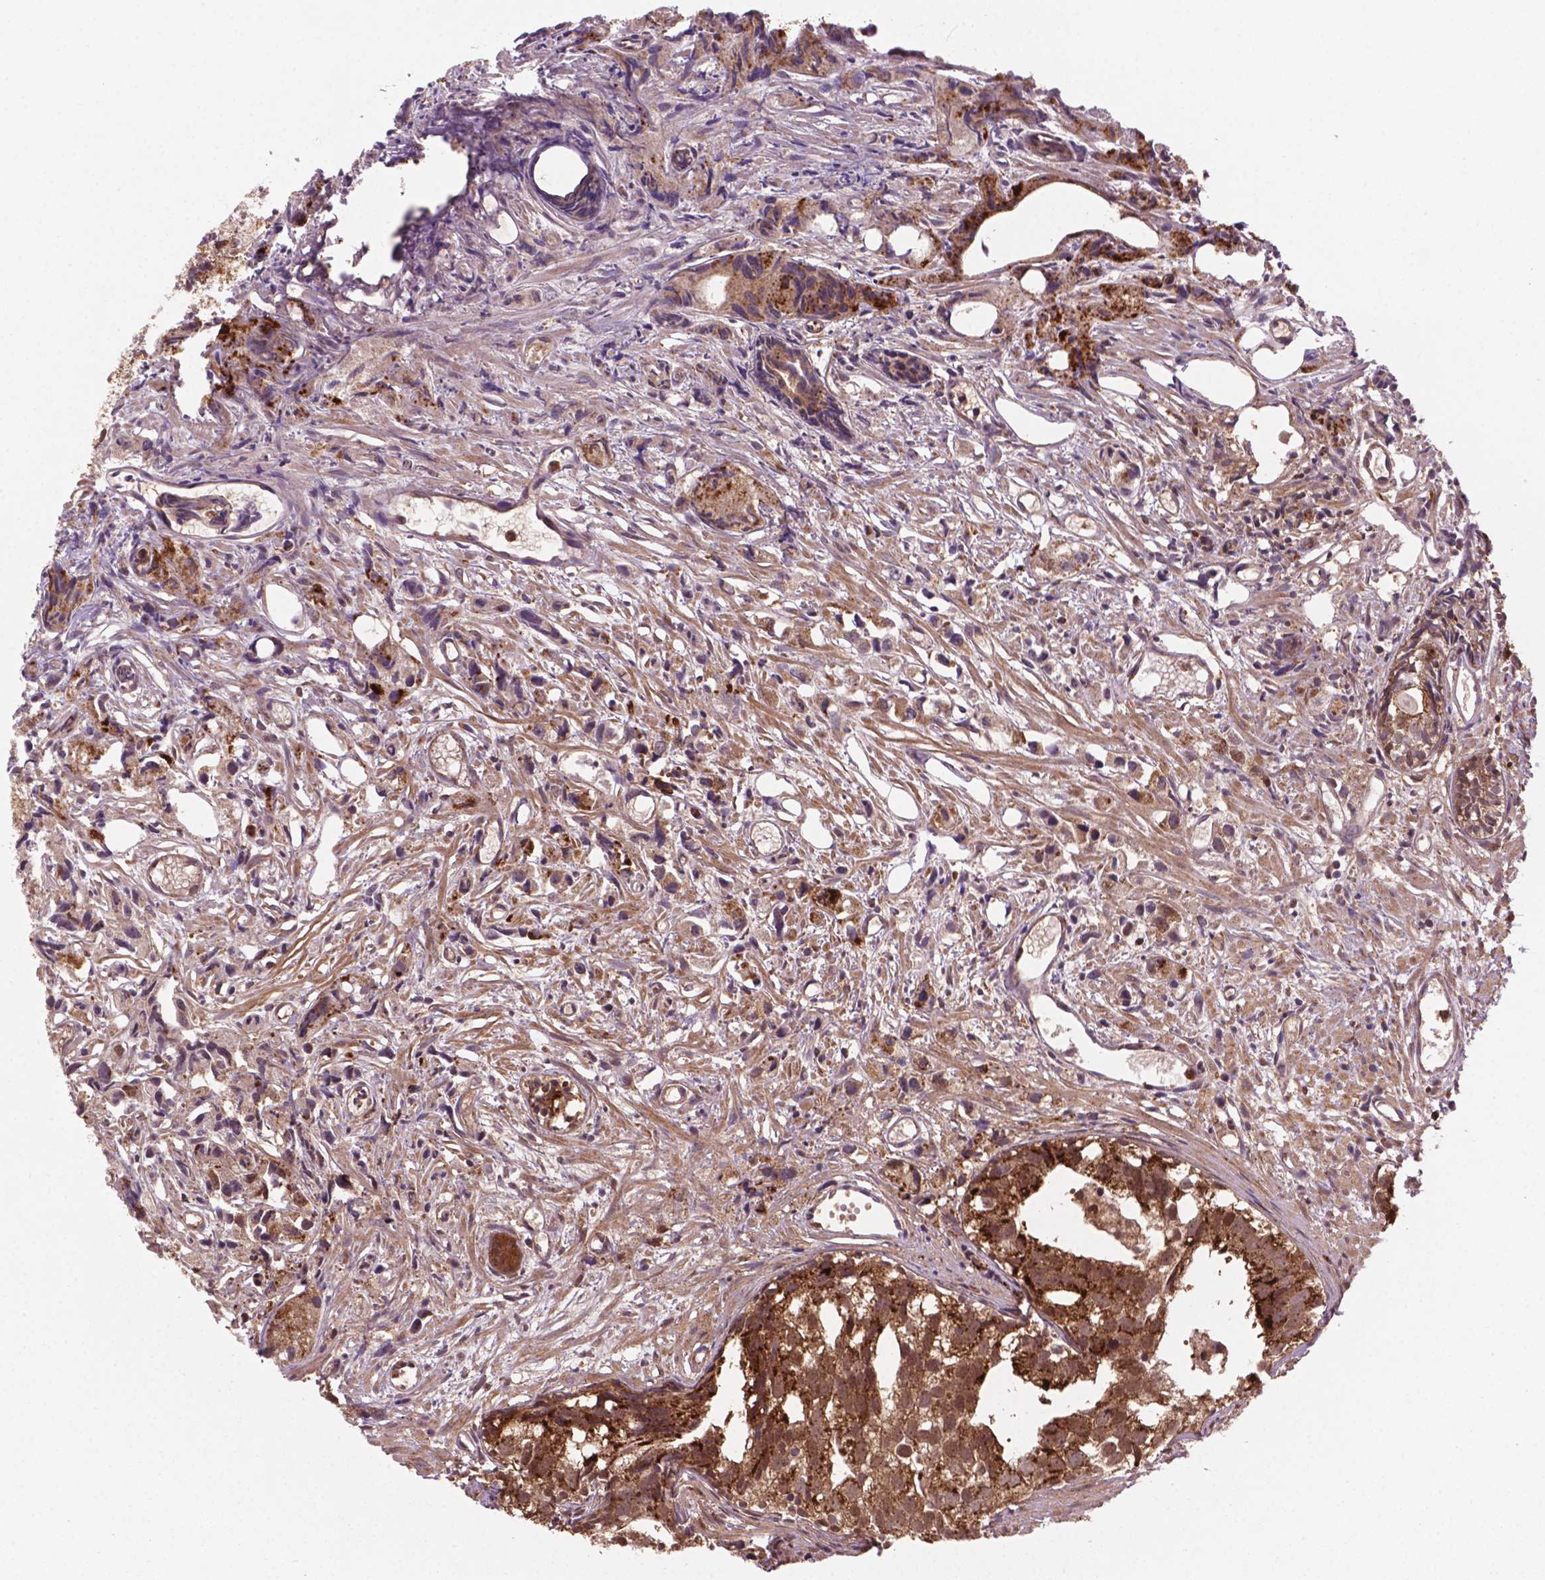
{"staining": {"intensity": "moderate", "quantity": ">75%", "location": "cytoplasmic/membranous,nuclear"}, "tissue": "prostate cancer", "cell_type": "Tumor cells", "image_type": "cancer", "snomed": [{"axis": "morphology", "description": "Adenocarcinoma, High grade"}, {"axis": "topography", "description": "Prostate"}], "caption": "An immunohistochemistry (IHC) image of tumor tissue is shown. Protein staining in brown labels moderate cytoplasmic/membranous and nuclear positivity in prostate cancer within tumor cells.", "gene": "PLIN3", "patient": {"sex": "male", "age": 68}}